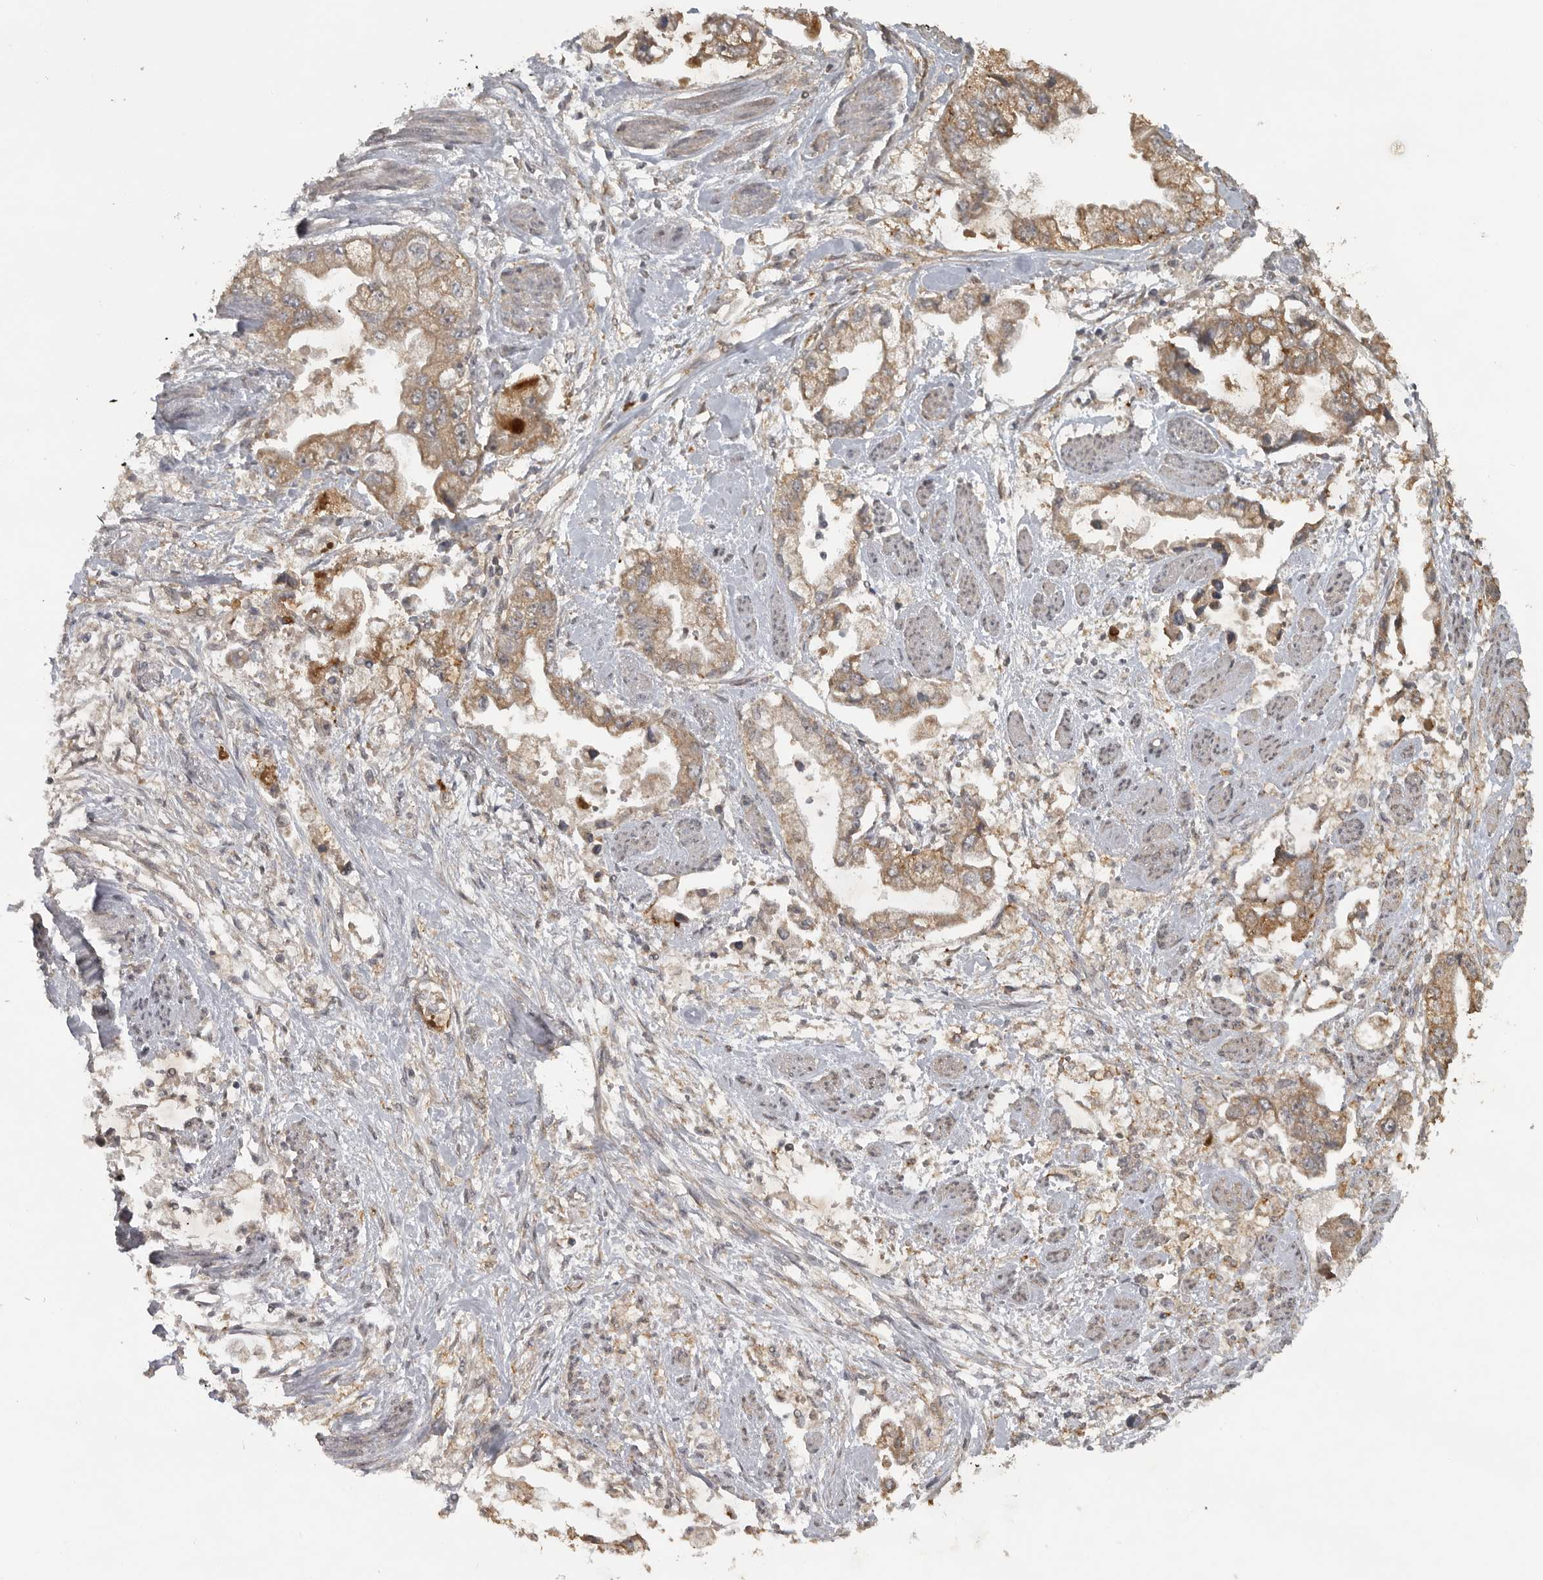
{"staining": {"intensity": "moderate", "quantity": ">75%", "location": "cytoplasmic/membranous"}, "tissue": "stomach cancer", "cell_type": "Tumor cells", "image_type": "cancer", "snomed": [{"axis": "morphology", "description": "Adenocarcinoma, NOS"}, {"axis": "topography", "description": "Stomach"}], "caption": "Stomach adenocarcinoma tissue exhibits moderate cytoplasmic/membranous expression in approximately >75% of tumor cells, visualized by immunohistochemistry. (Stains: DAB (3,3'-diaminobenzidine) in brown, nuclei in blue, Microscopy: brightfield microscopy at high magnification).", "gene": "LLGL1", "patient": {"sex": "male", "age": 62}}